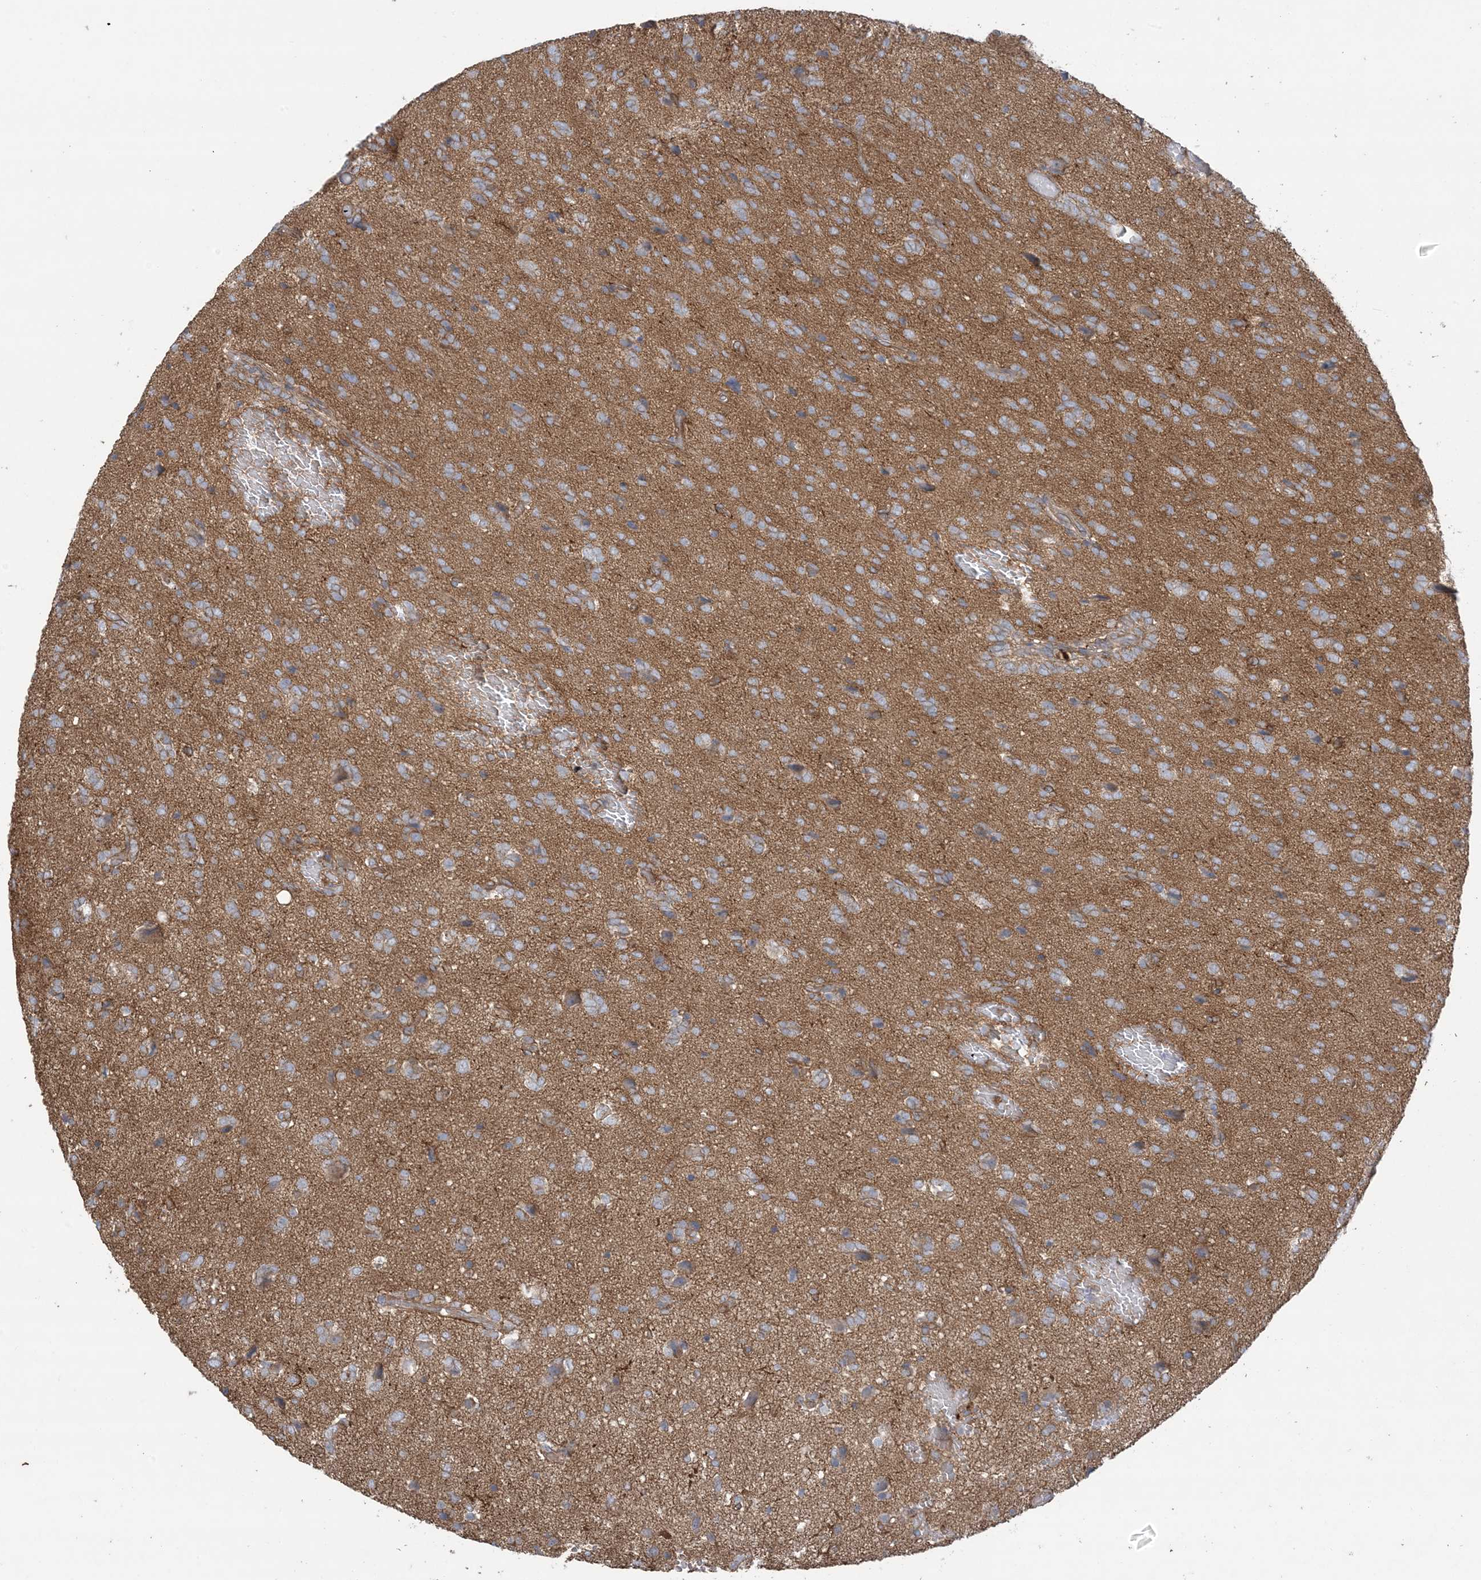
{"staining": {"intensity": "weak", "quantity": "<25%", "location": "cytoplasmic/membranous"}, "tissue": "glioma", "cell_type": "Tumor cells", "image_type": "cancer", "snomed": [{"axis": "morphology", "description": "Glioma, malignant, High grade"}, {"axis": "topography", "description": "Brain"}], "caption": "Malignant glioma (high-grade) was stained to show a protein in brown. There is no significant staining in tumor cells. The staining was performed using DAB (3,3'-diaminobenzidine) to visualize the protein expression in brown, while the nuclei were stained in blue with hematoxylin (Magnification: 20x).", "gene": "CCNY", "patient": {"sex": "female", "age": 59}}